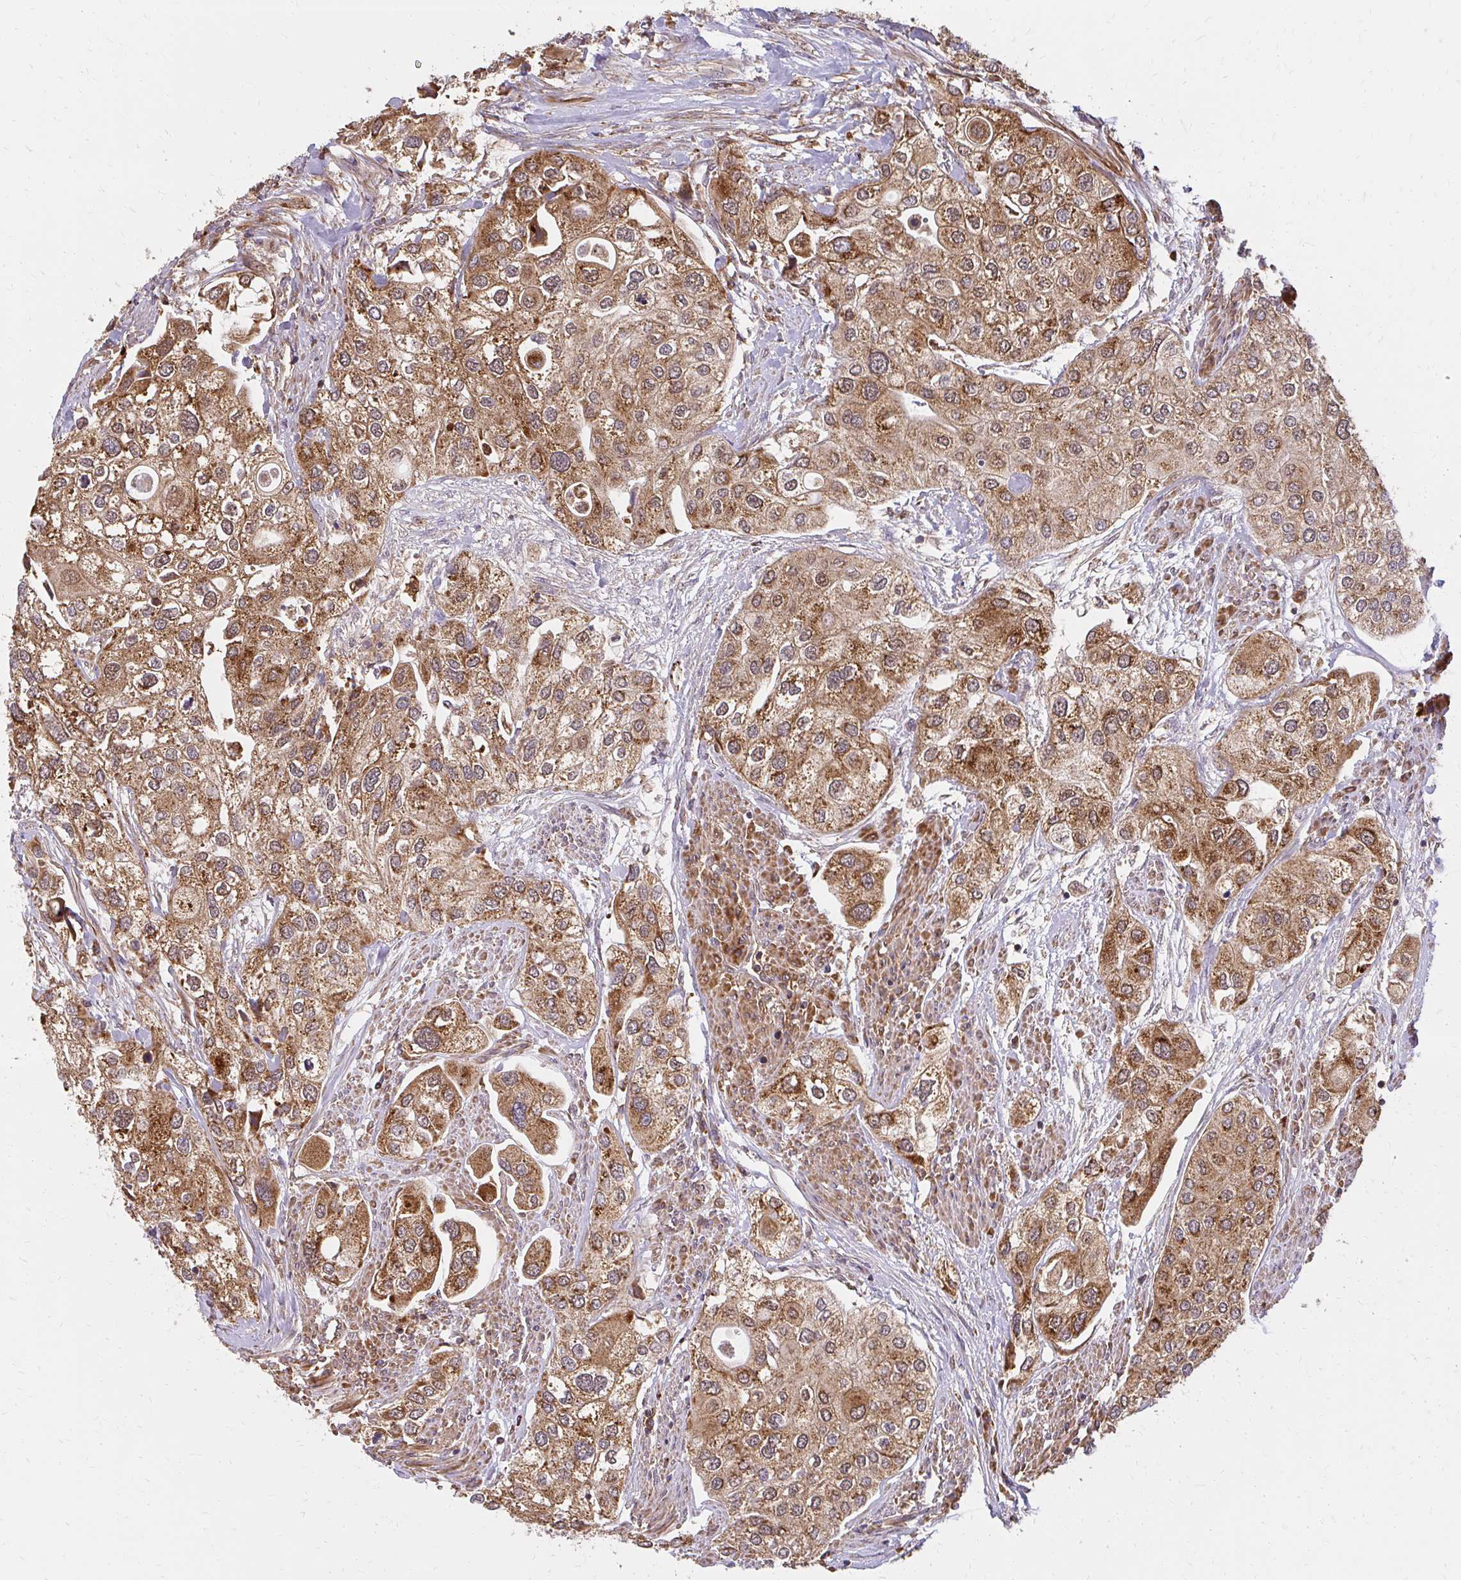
{"staining": {"intensity": "strong", "quantity": ">75%", "location": "cytoplasmic/membranous"}, "tissue": "urothelial cancer", "cell_type": "Tumor cells", "image_type": "cancer", "snomed": [{"axis": "morphology", "description": "Urothelial carcinoma, High grade"}, {"axis": "topography", "description": "Urinary bladder"}], "caption": "This image demonstrates urothelial cancer stained with immunohistochemistry (IHC) to label a protein in brown. The cytoplasmic/membranous of tumor cells show strong positivity for the protein. Nuclei are counter-stained blue.", "gene": "GNS", "patient": {"sex": "male", "age": 64}}